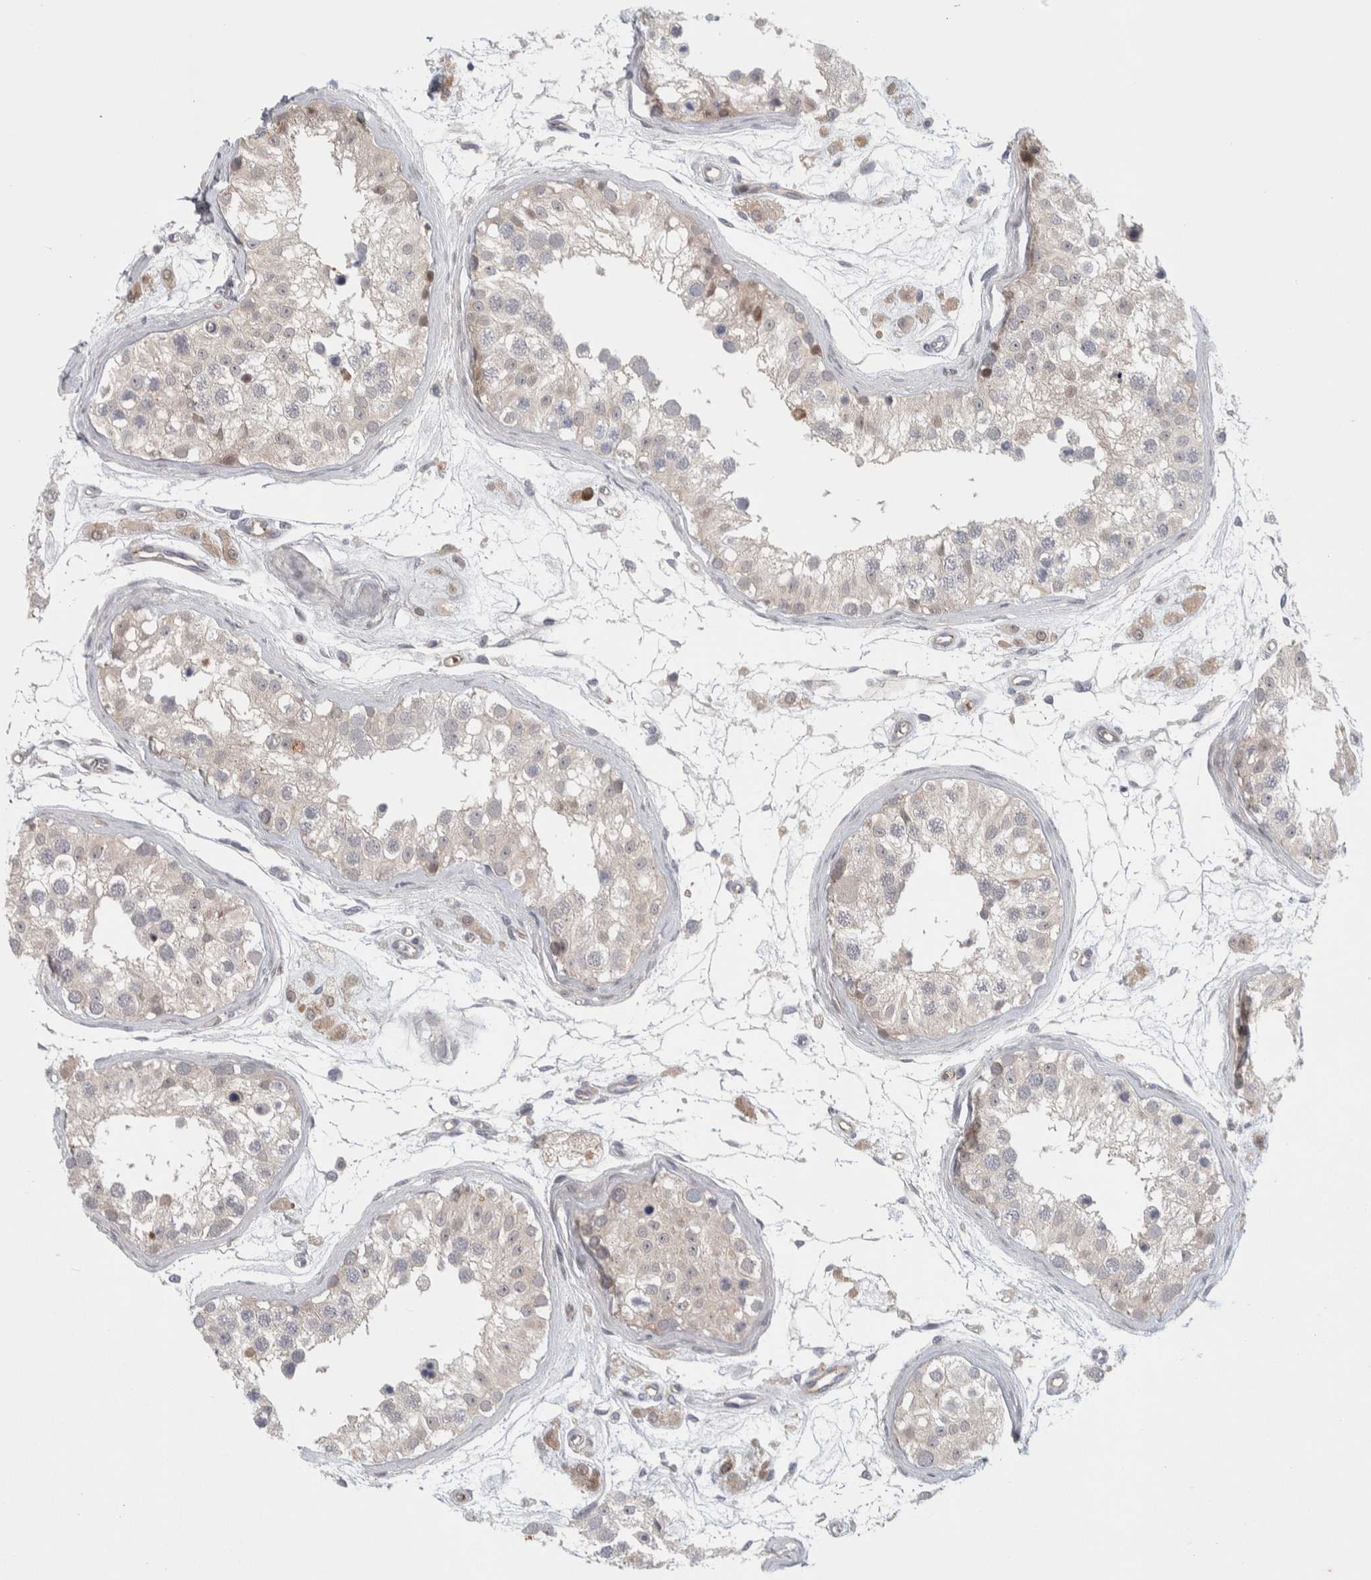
{"staining": {"intensity": "weak", "quantity": "<25%", "location": "cytoplasmic/membranous"}, "tissue": "testis", "cell_type": "Cells in seminiferous ducts", "image_type": "normal", "snomed": [{"axis": "morphology", "description": "Normal tissue, NOS"}, {"axis": "morphology", "description": "Adenocarcinoma, metastatic, NOS"}, {"axis": "topography", "description": "Testis"}], "caption": "Micrograph shows no protein positivity in cells in seminiferous ducts of normal testis.", "gene": "ZNF862", "patient": {"sex": "male", "age": 26}}